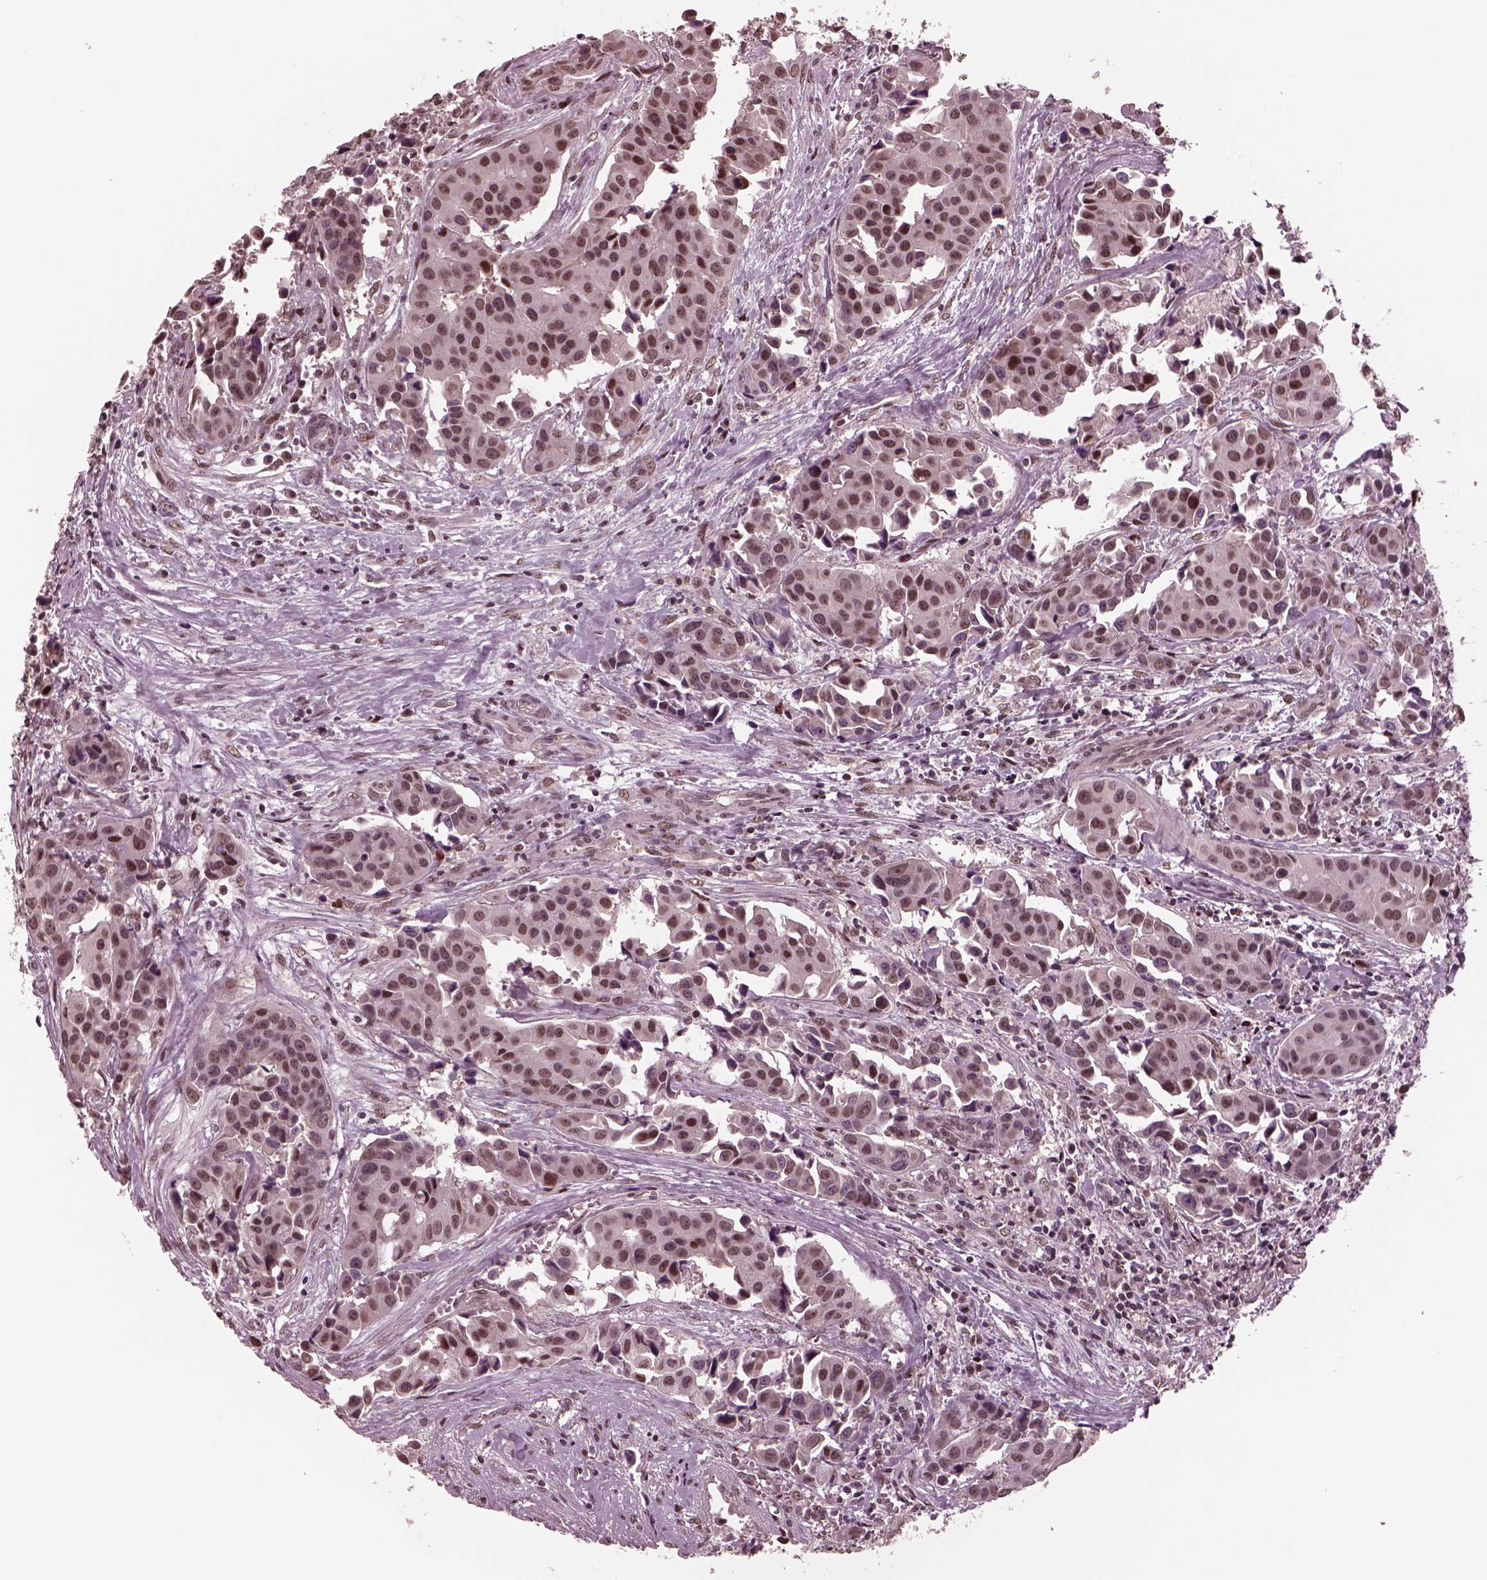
{"staining": {"intensity": "moderate", "quantity": "25%-75%", "location": "nuclear"}, "tissue": "head and neck cancer", "cell_type": "Tumor cells", "image_type": "cancer", "snomed": [{"axis": "morphology", "description": "Adenocarcinoma, NOS"}, {"axis": "topography", "description": "Head-Neck"}], "caption": "Immunohistochemistry (IHC) photomicrograph of human head and neck adenocarcinoma stained for a protein (brown), which reveals medium levels of moderate nuclear expression in about 25%-75% of tumor cells.", "gene": "NAP1L5", "patient": {"sex": "male", "age": 76}}